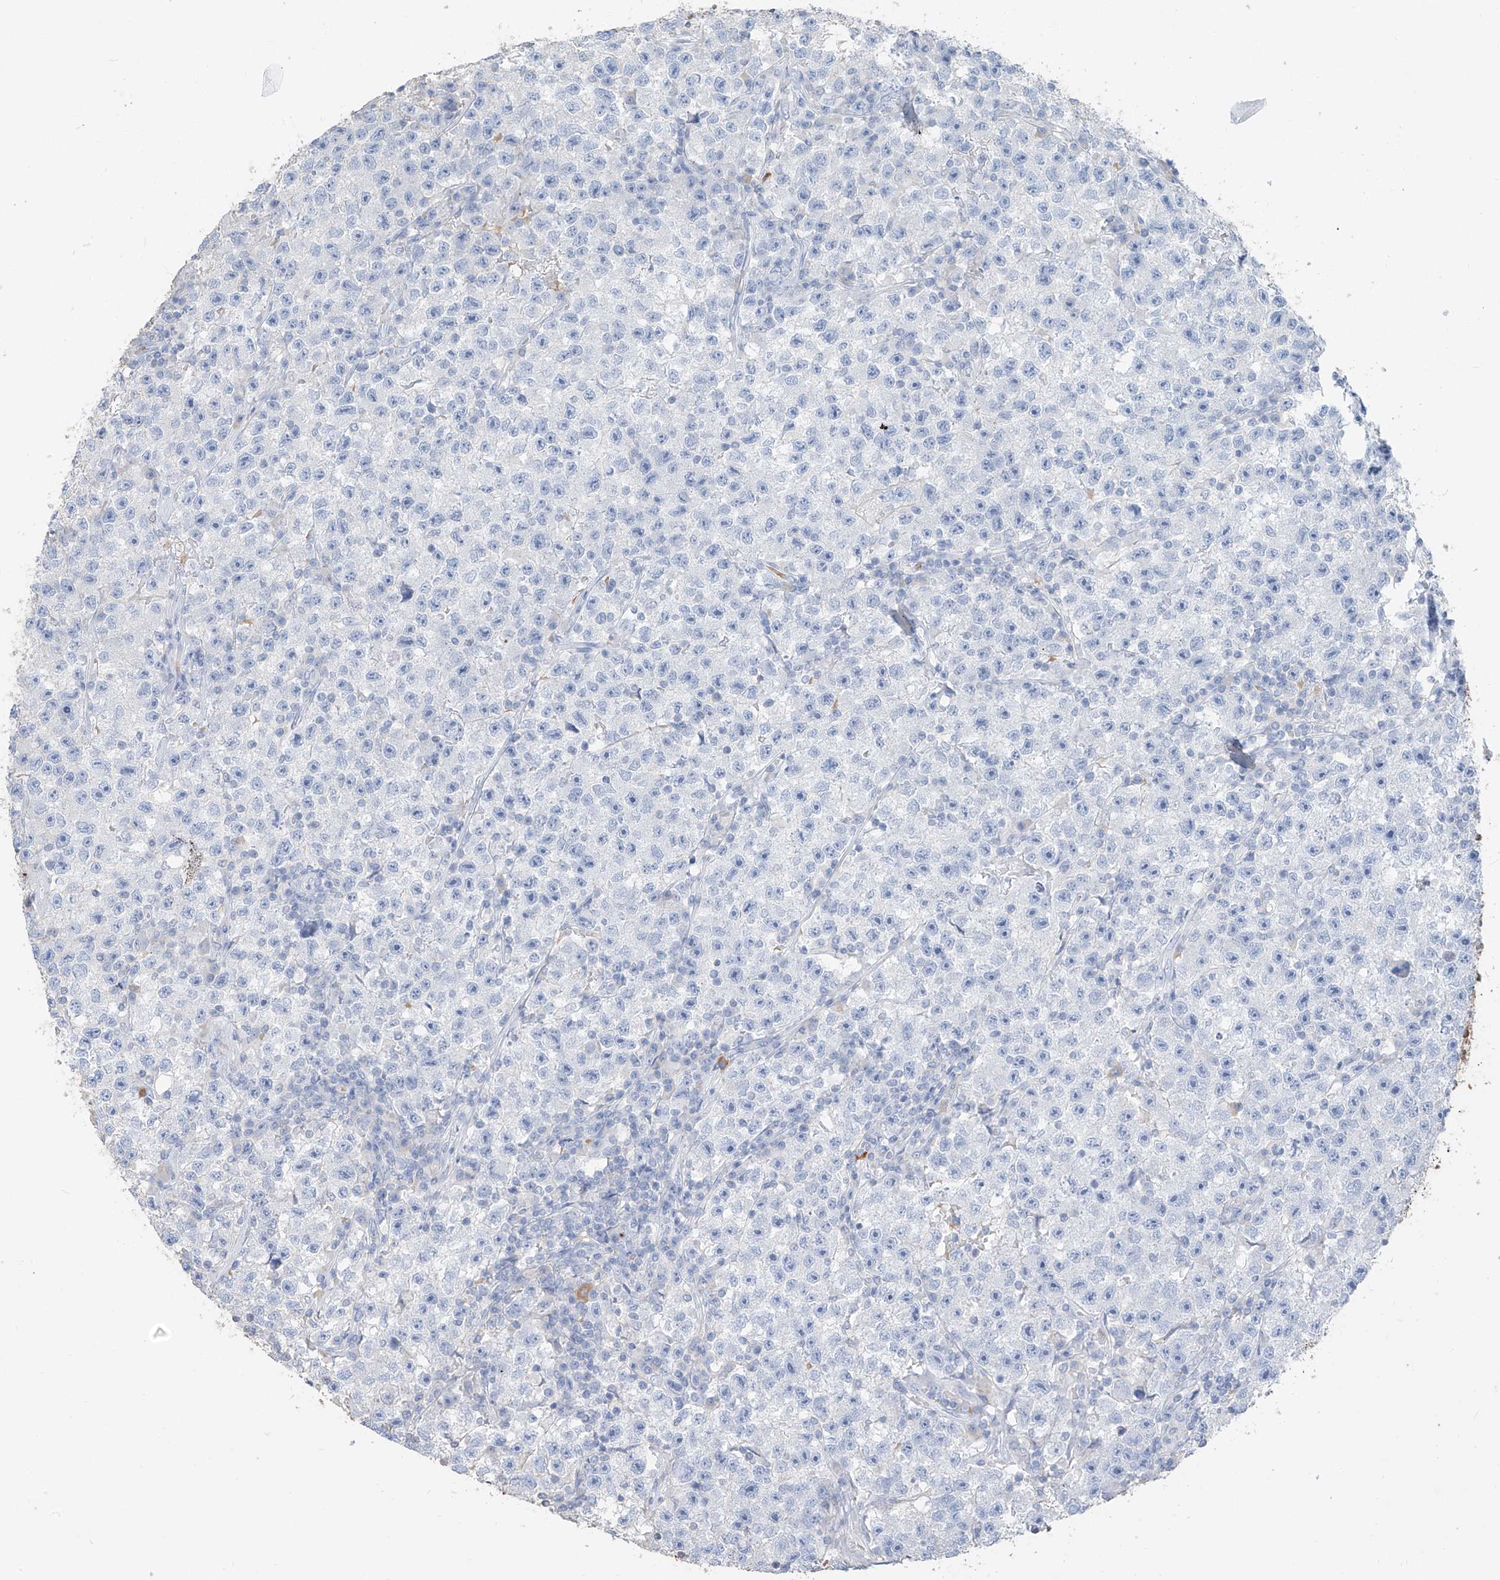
{"staining": {"intensity": "negative", "quantity": "none", "location": "none"}, "tissue": "testis cancer", "cell_type": "Tumor cells", "image_type": "cancer", "snomed": [{"axis": "morphology", "description": "Seminoma, NOS"}, {"axis": "topography", "description": "Testis"}], "caption": "The histopathology image exhibits no significant positivity in tumor cells of seminoma (testis). (DAB IHC with hematoxylin counter stain).", "gene": "PAFAH1B3", "patient": {"sex": "male", "age": 22}}